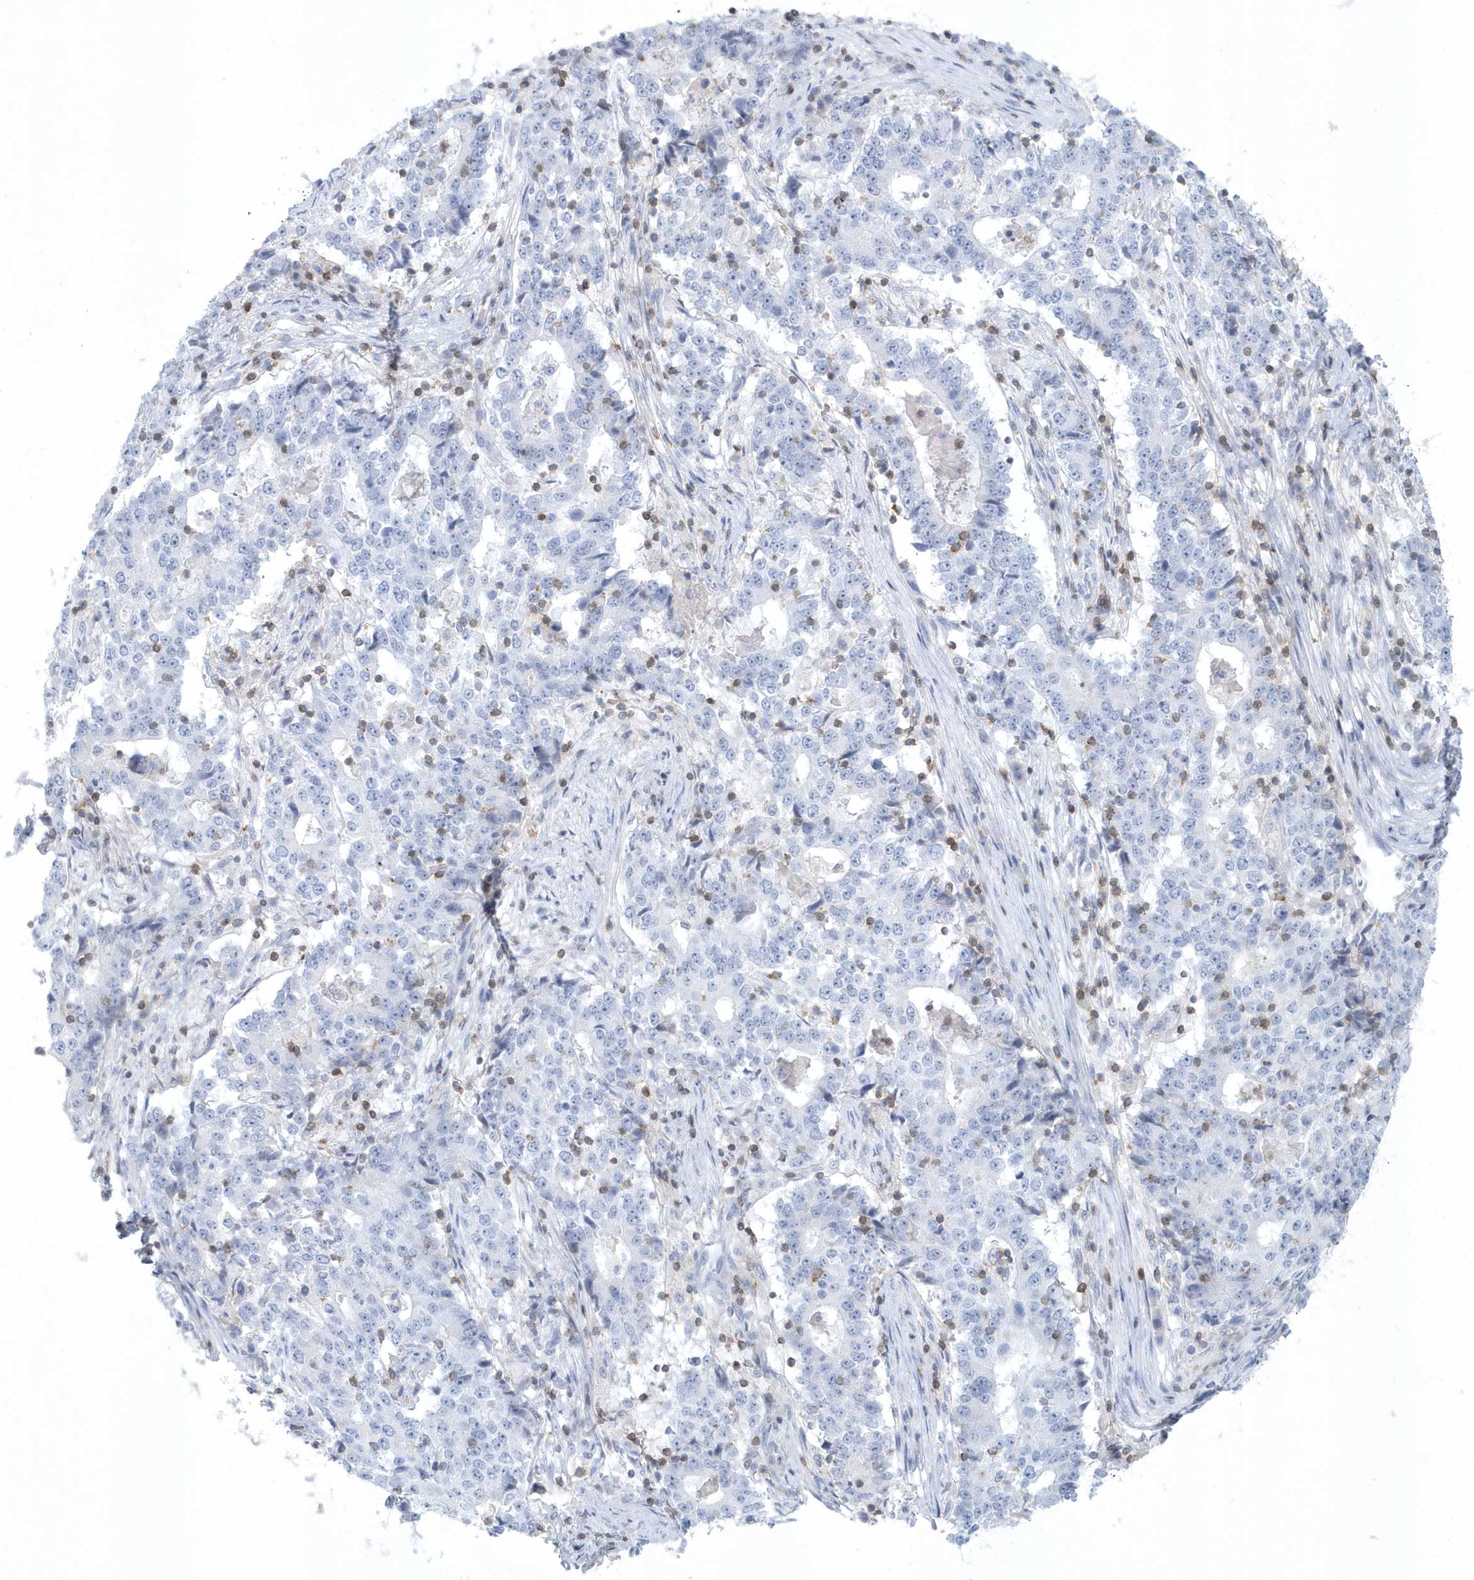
{"staining": {"intensity": "negative", "quantity": "none", "location": "none"}, "tissue": "stomach cancer", "cell_type": "Tumor cells", "image_type": "cancer", "snomed": [{"axis": "morphology", "description": "Adenocarcinoma, NOS"}, {"axis": "topography", "description": "Stomach"}], "caption": "High magnification brightfield microscopy of stomach adenocarcinoma stained with DAB (3,3'-diaminobenzidine) (brown) and counterstained with hematoxylin (blue): tumor cells show no significant positivity.", "gene": "PSD4", "patient": {"sex": "male", "age": 59}}